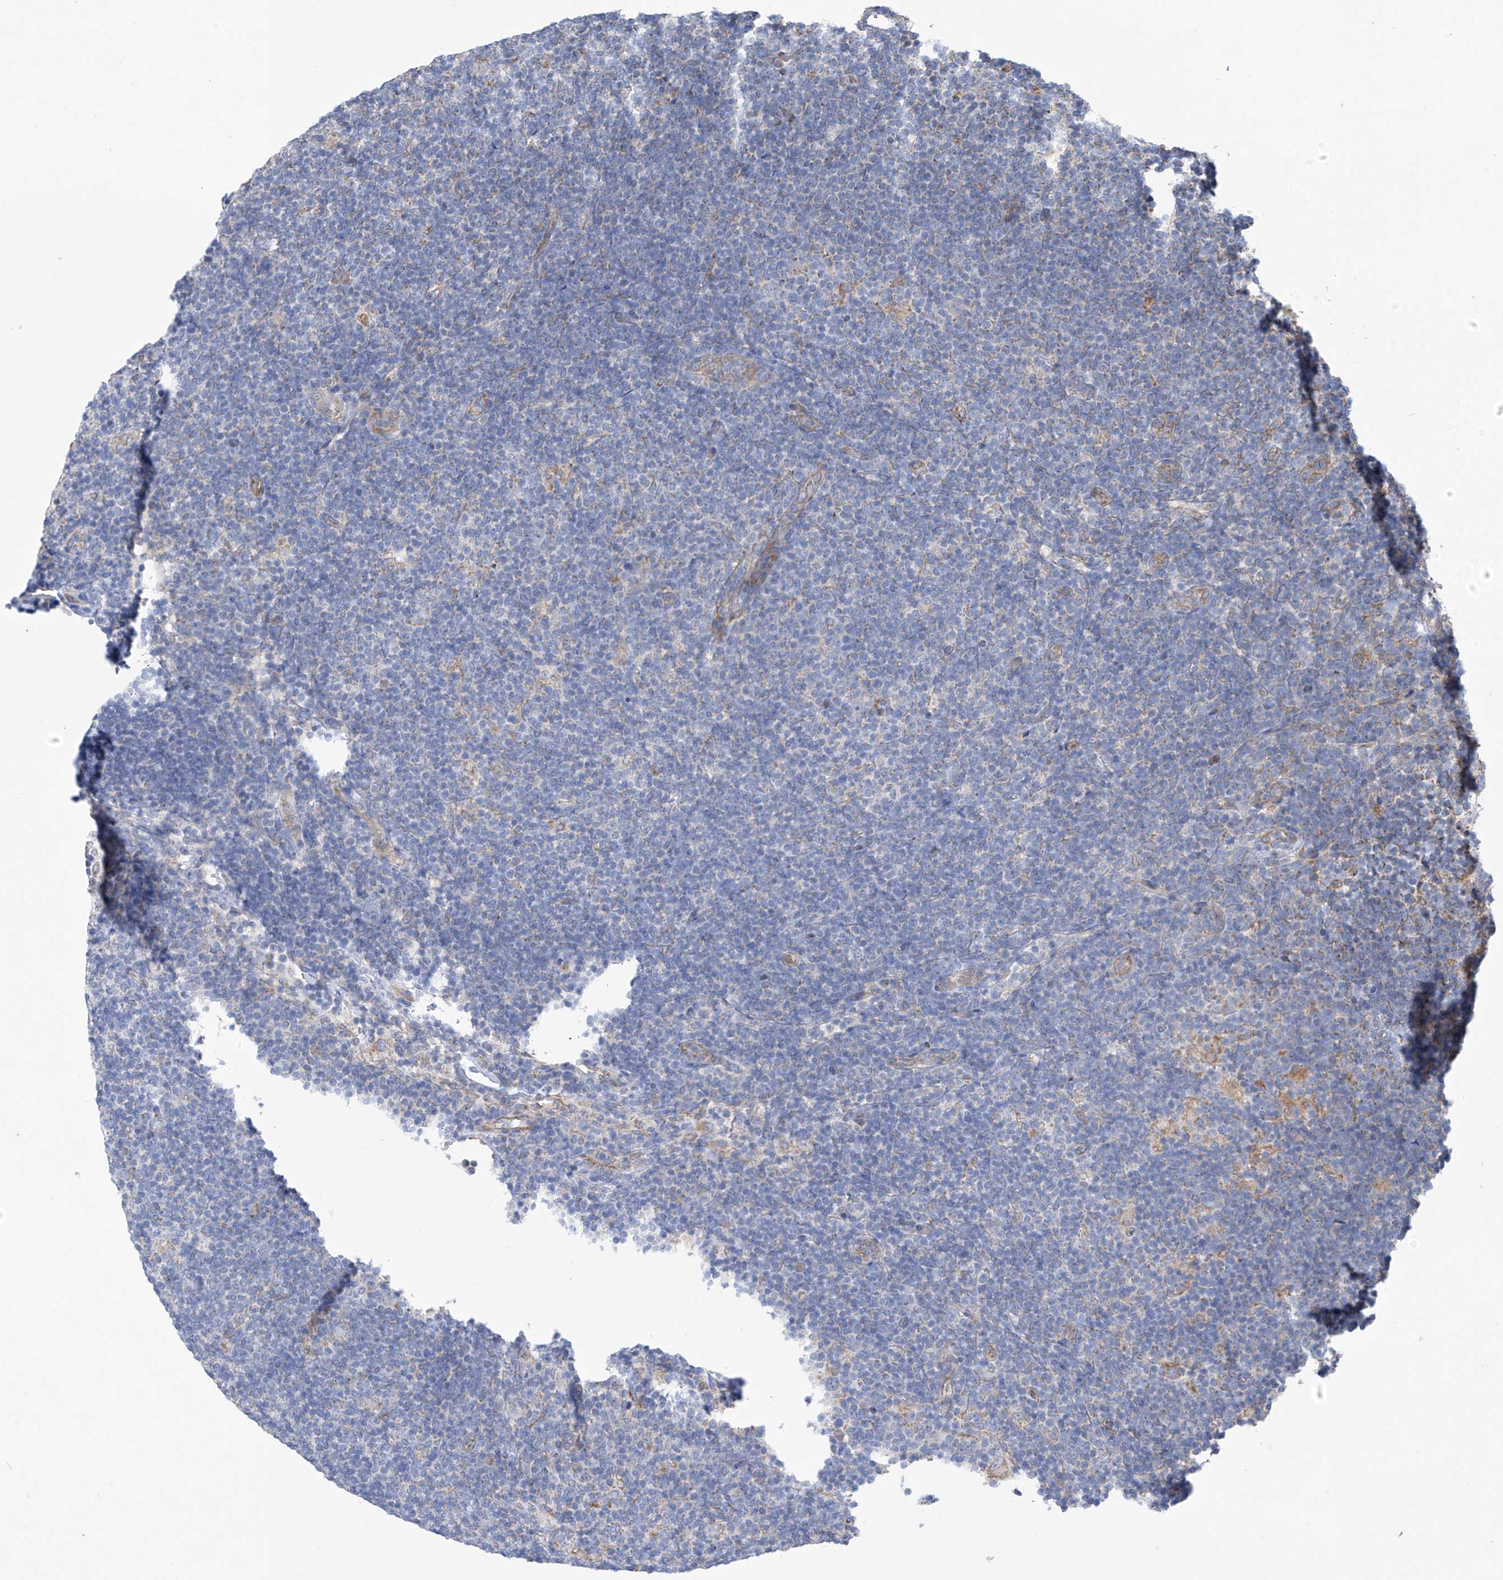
{"staining": {"intensity": "negative", "quantity": "none", "location": "none"}, "tissue": "lymphoma", "cell_type": "Tumor cells", "image_type": "cancer", "snomed": [{"axis": "morphology", "description": "Hodgkin's disease, NOS"}, {"axis": "topography", "description": "Lymph node"}], "caption": "Tumor cells show no significant expression in Hodgkin's disease.", "gene": "EIF5B", "patient": {"sex": "female", "age": 57}}